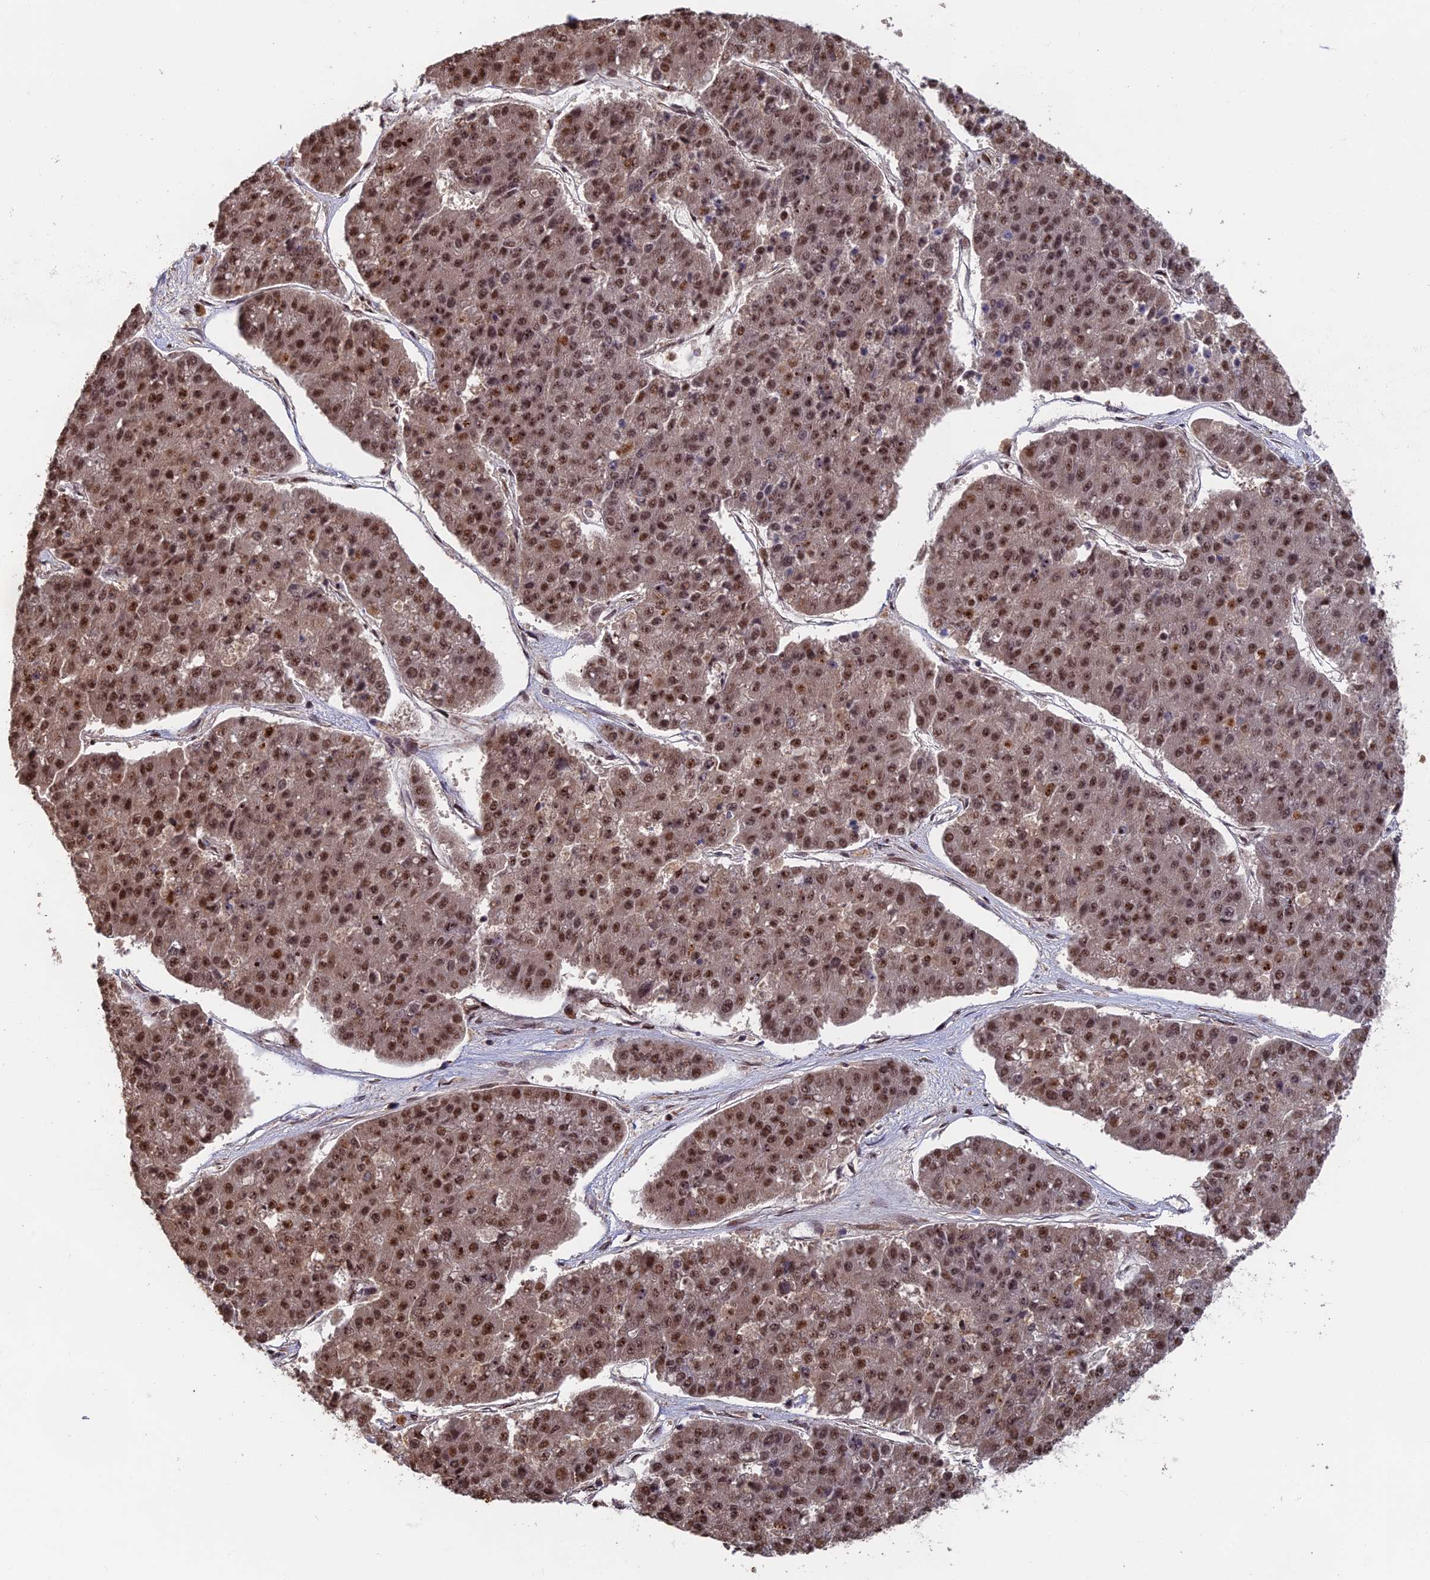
{"staining": {"intensity": "moderate", "quantity": ">75%", "location": "nuclear"}, "tissue": "pancreatic cancer", "cell_type": "Tumor cells", "image_type": "cancer", "snomed": [{"axis": "morphology", "description": "Adenocarcinoma, NOS"}, {"axis": "topography", "description": "Pancreas"}], "caption": "Approximately >75% of tumor cells in human pancreatic cancer exhibit moderate nuclear protein expression as visualized by brown immunohistochemical staining.", "gene": "OSBPL1A", "patient": {"sex": "male", "age": 50}}